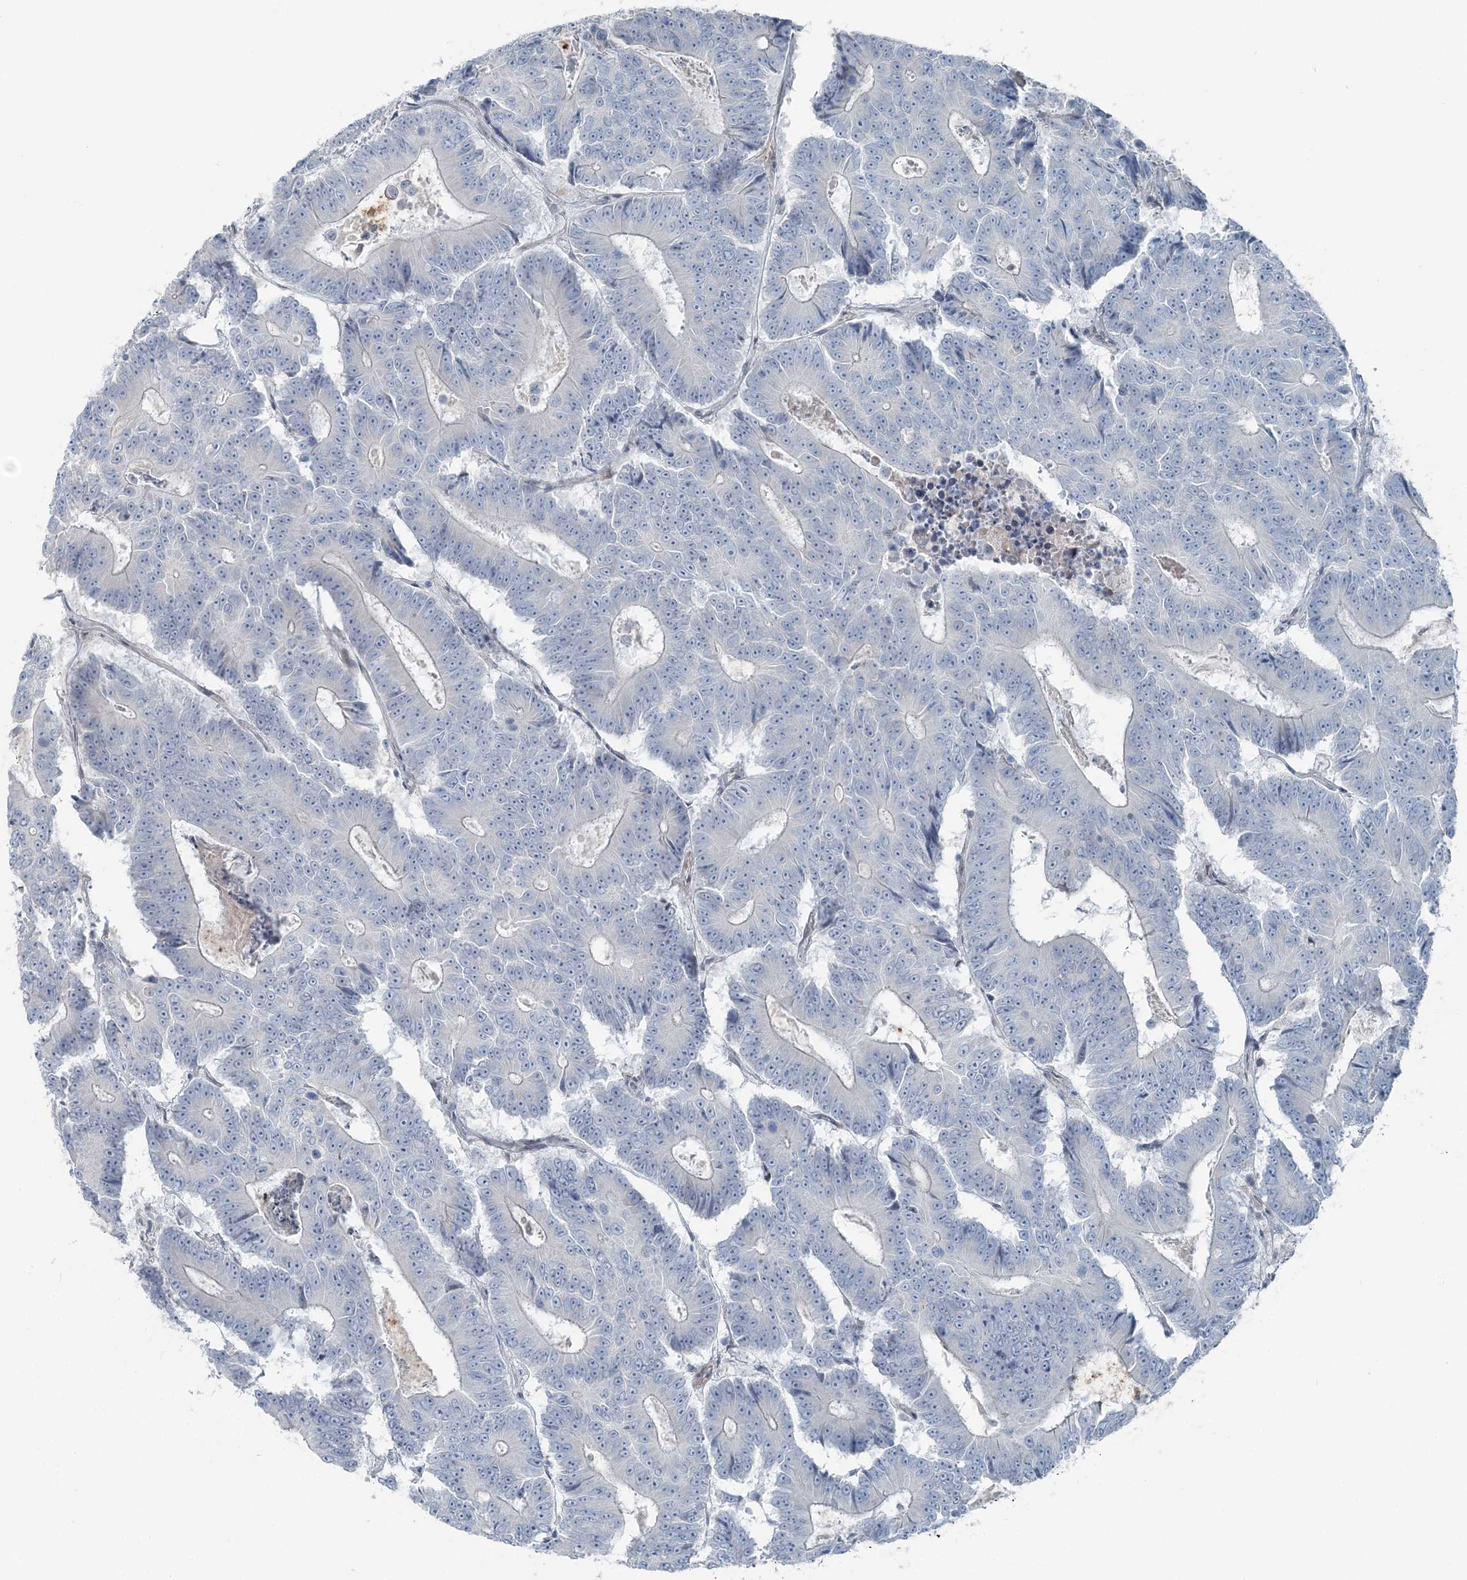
{"staining": {"intensity": "negative", "quantity": "none", "location": "none"}, "tissue": "colorectal cancer", "cell_type": "Tumor cells", "image_type": "cancer", "snomed": [{"axis": "morphology", "description": "Adenocarcinoma, NOS"}, {"axis": "topography", "description": "Colon"}], "caption": "An image of human colorectal adenocarcinoma is negative for staining in tumor cells. (Immunohistochemistry (ihc), brightfield microscopy, high magnification).", "gene": "FBXL17", "patient": {"sex": "male", "age": 83}}